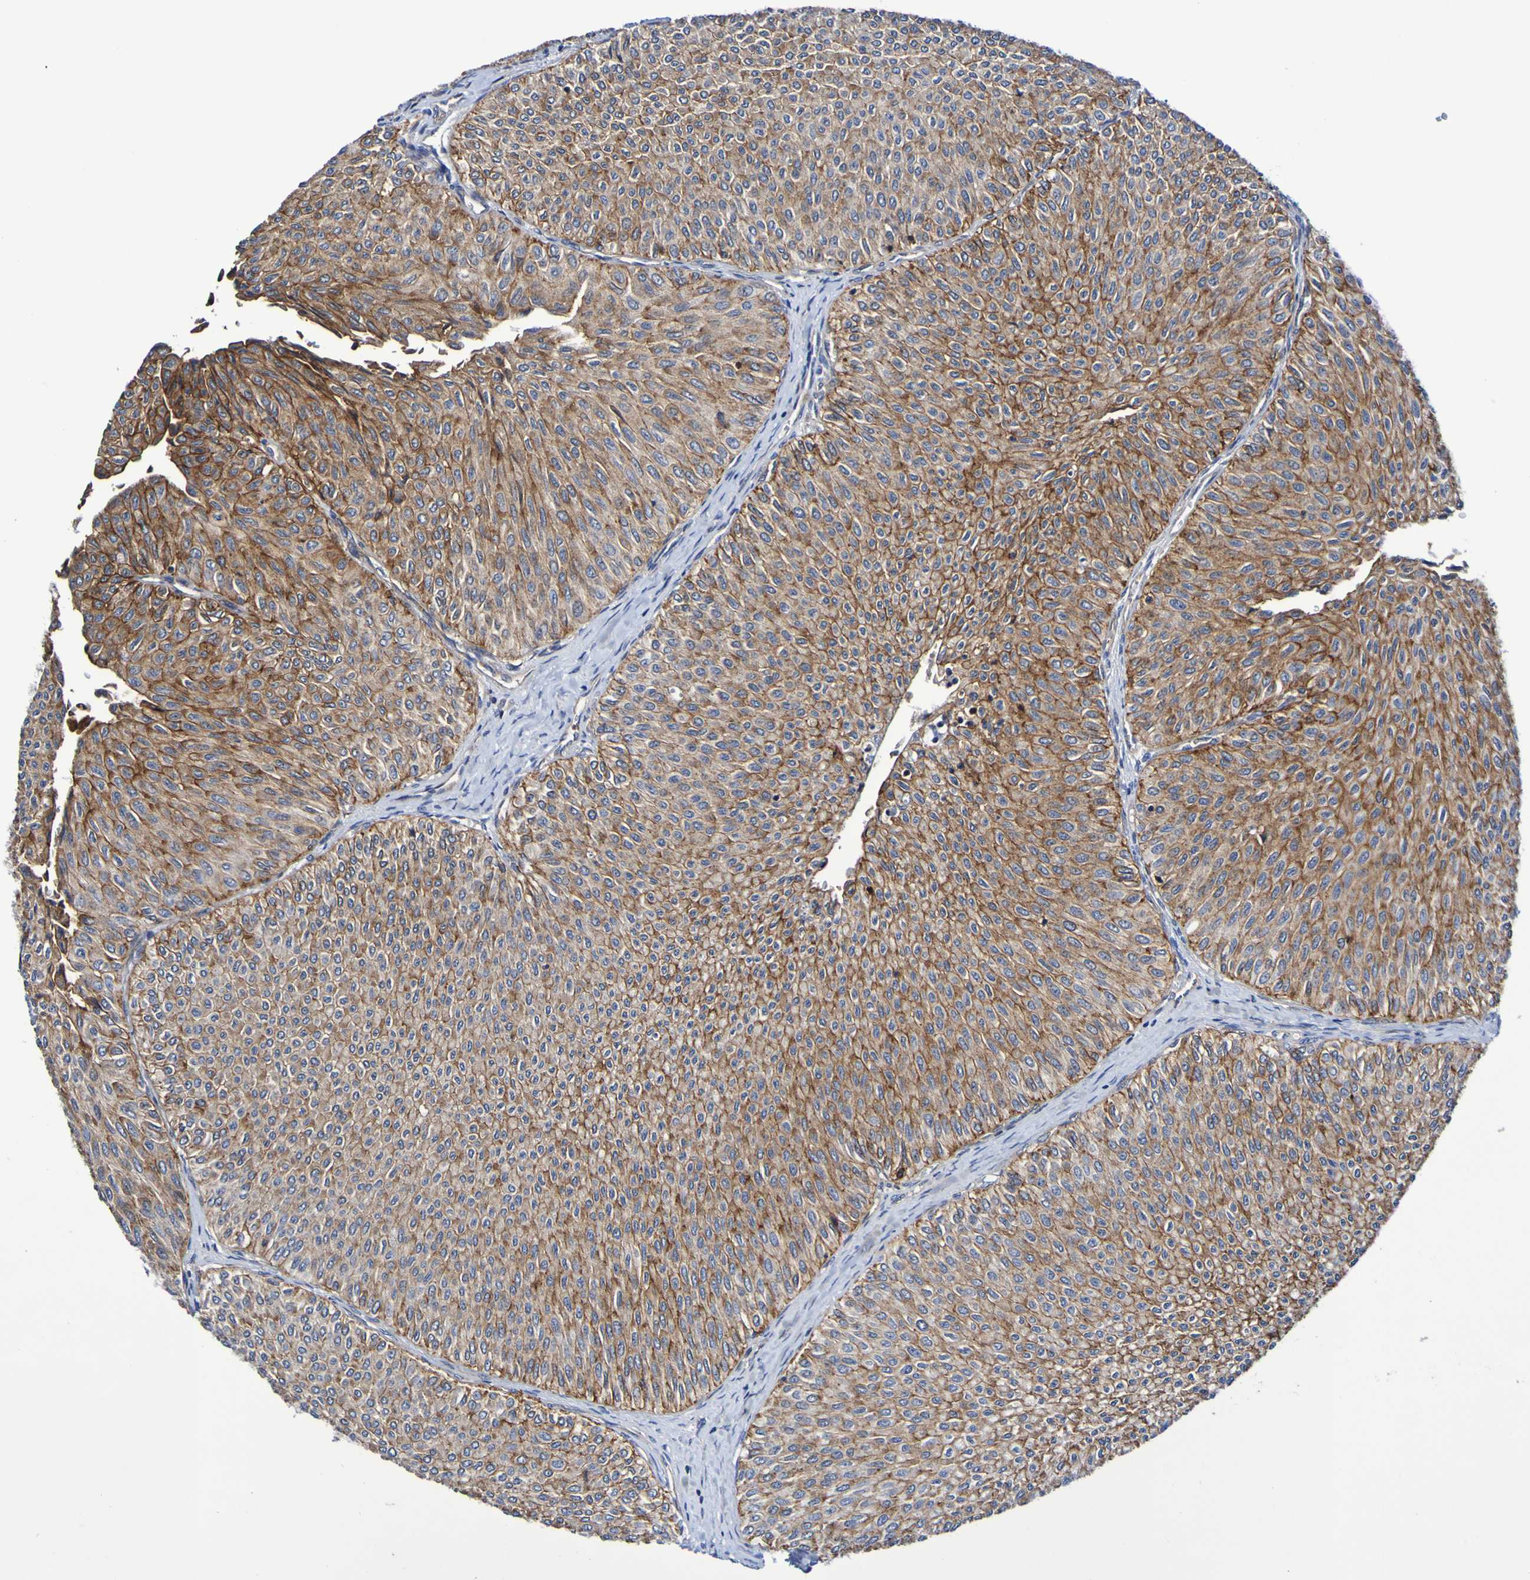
{"staining": {"intensity": "moderate", "quantity": ">75%", "location": "cytoplasmic/membranous"}, "tissue": "urothelial cancer", "cell_type": "Tumor cells", "image_type": "cancer", "snomed": [{"axis": "morphology", "description": "Urothelial carcinoma, Low grade"}, {"axis": "topography", "description": "Urinary bladder"}], "caption": "Protein analysis of urothelial cancer tissue reveals moderate cytoplasmic/membranous positivity in approximately >75% of tumor cells.", "gene": "GJB1", "patient": {"sex": "male", "age": 78}}